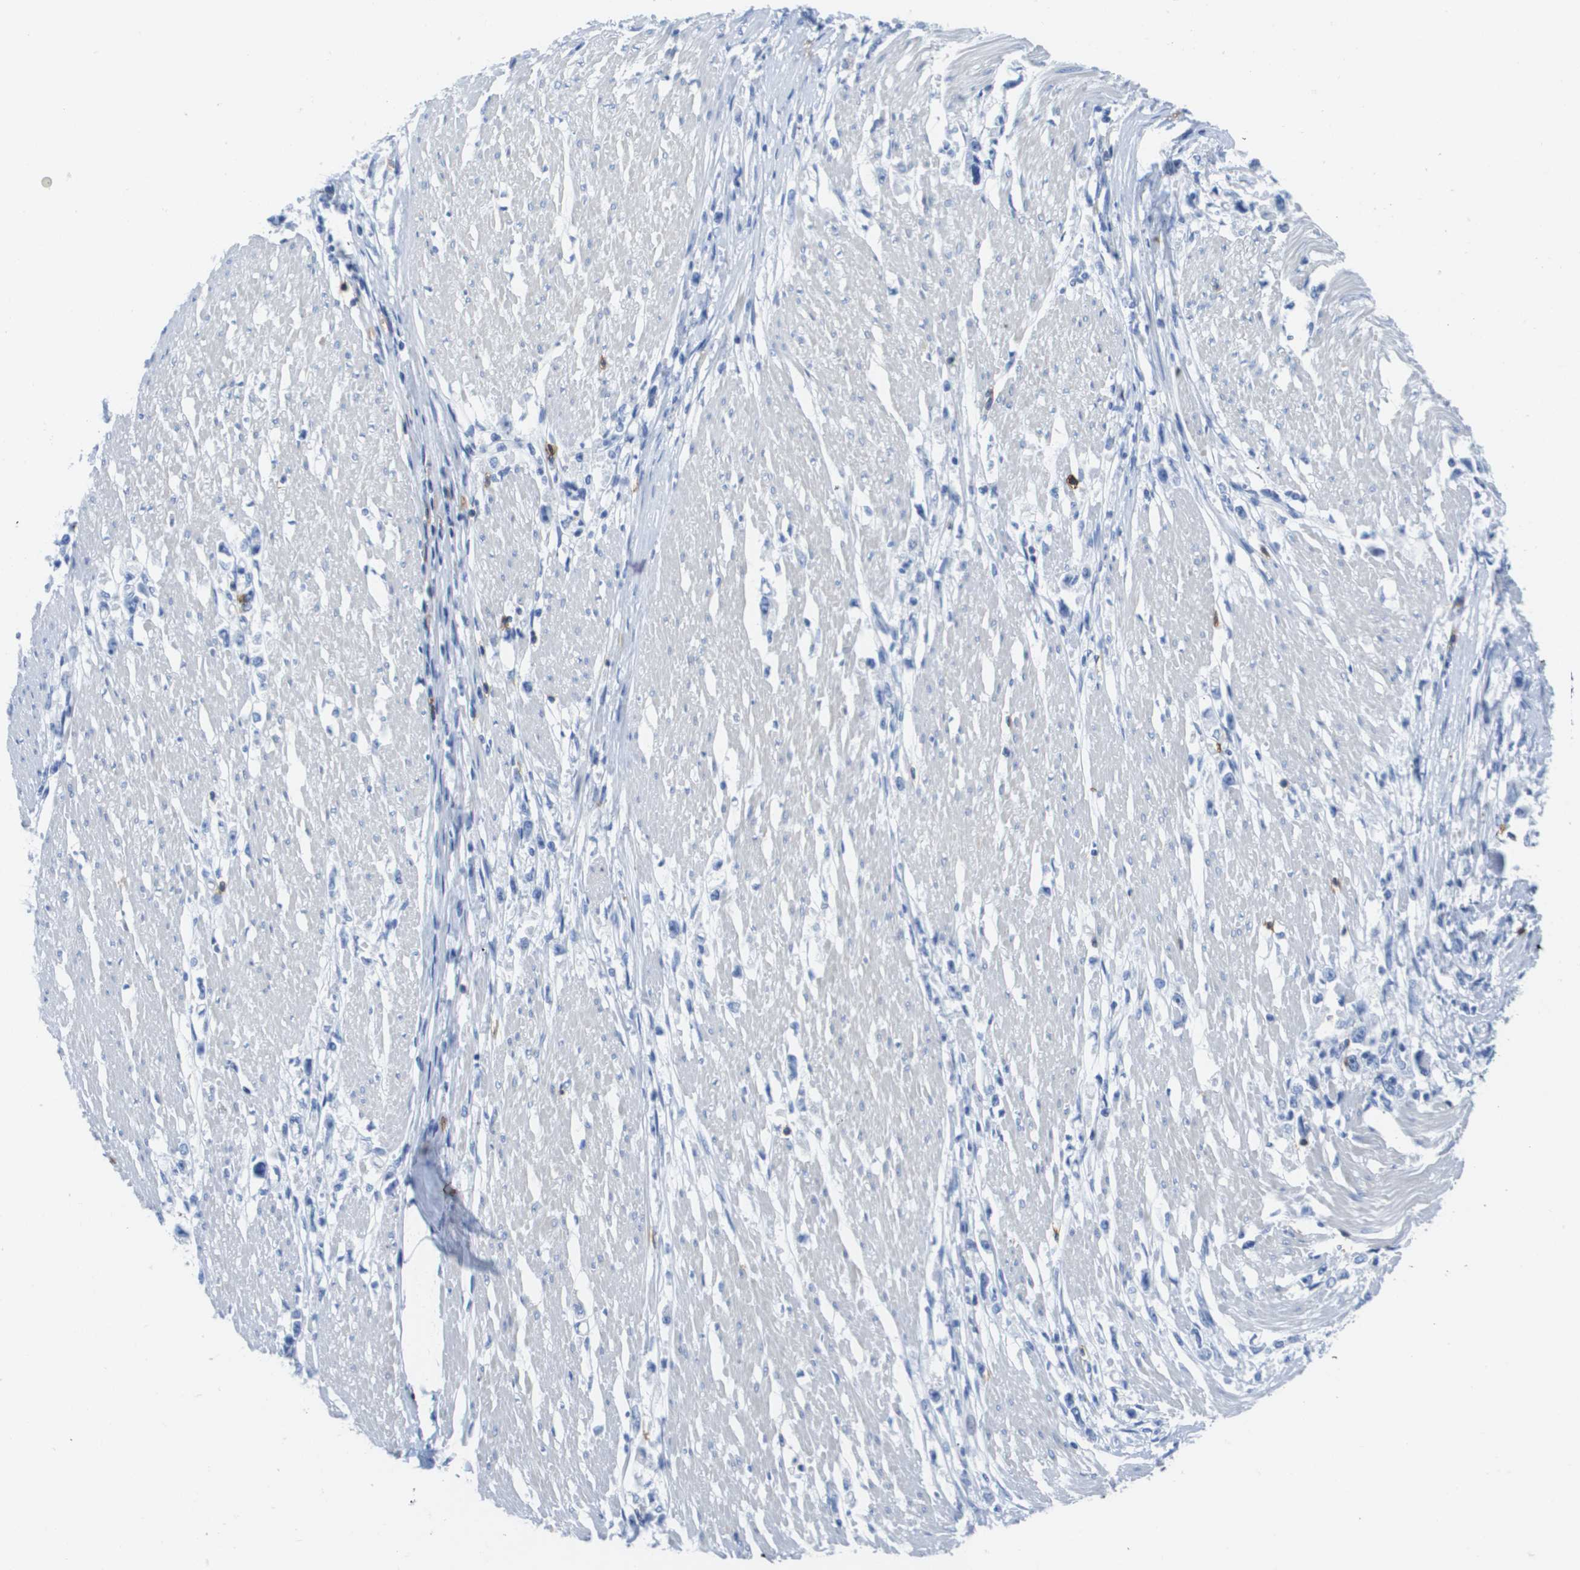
{"staining": {"intensity": "negative", "quantity": "none", "location": "none"}, "tissue": "stomach cancer", "cell_type": "Tumor cells", "image_type": "cancer", "snomed": [{"axis": "morphology", "description": "Adenocarcinoma, NOS"}, {"axis": "topography", "description": "Stomach"}], "caption": "The immunohistochemistry image has no significant expression in tumor cells of stomach cancer (adenocarcinoma) tissue.", "gene": "MS4A1", "patient": {"sex": "female", "age": 59}}